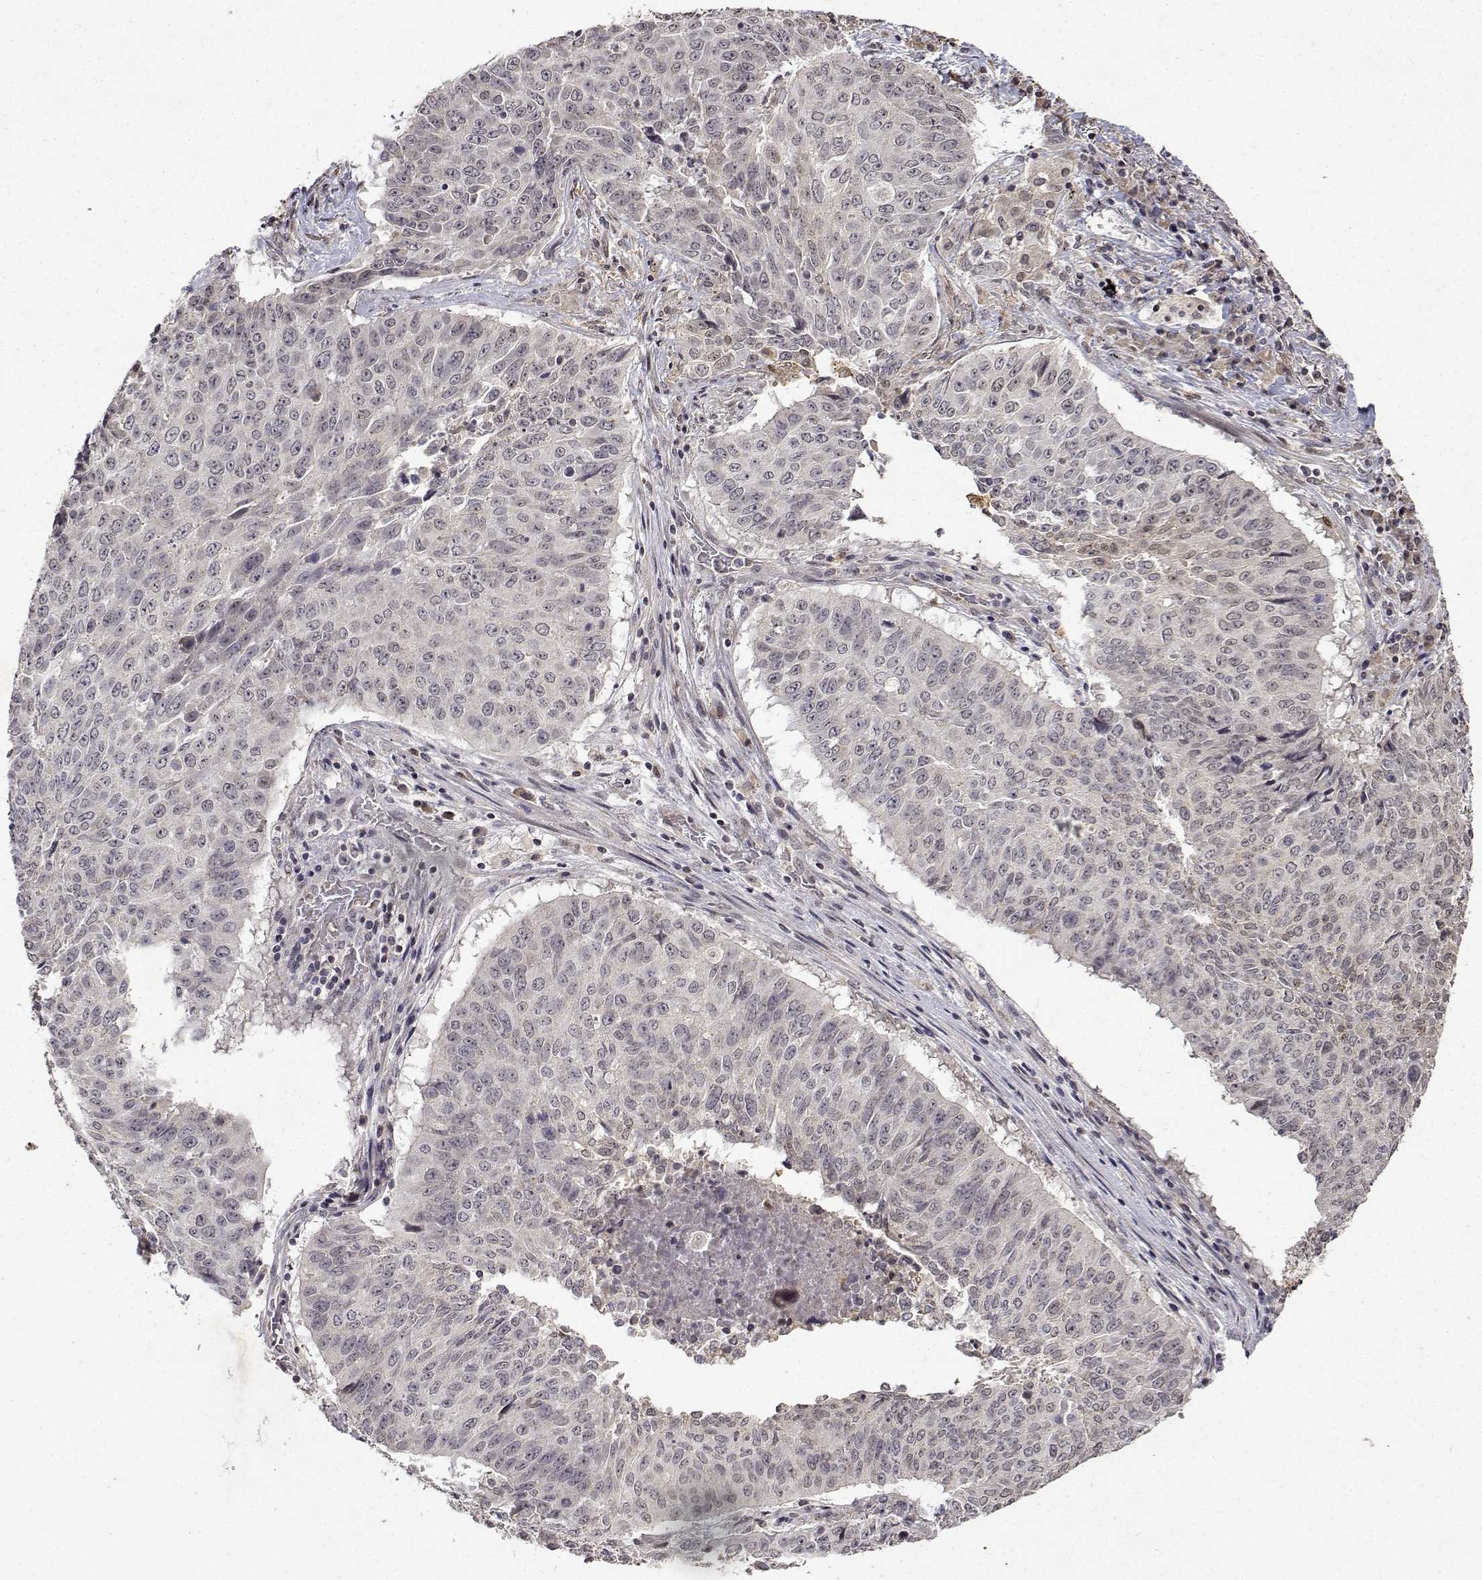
{"staining": {"intensity": "negative", "quantity": "none", "location": "none"}, "tissue": "lung cancer", "cell_type": "Tumor cells", "image_type": "cancer", "snomed": [{"axis": "morphology", "description": "Normal tissue, NOS"}, {"axis": "morphology", "description": "Squamous cell carcinoma, NOS"}, {"axis": "topography", "description": "Bronchus"}, {"axis": "topography", "description": "Lung"}], "caption": "Protein analysis of squamous cell carcinoma (lung) displays no significant positivity in tumor cells.", "gene": "BDNF", "patient": {"sex": "male", "age": 64}}